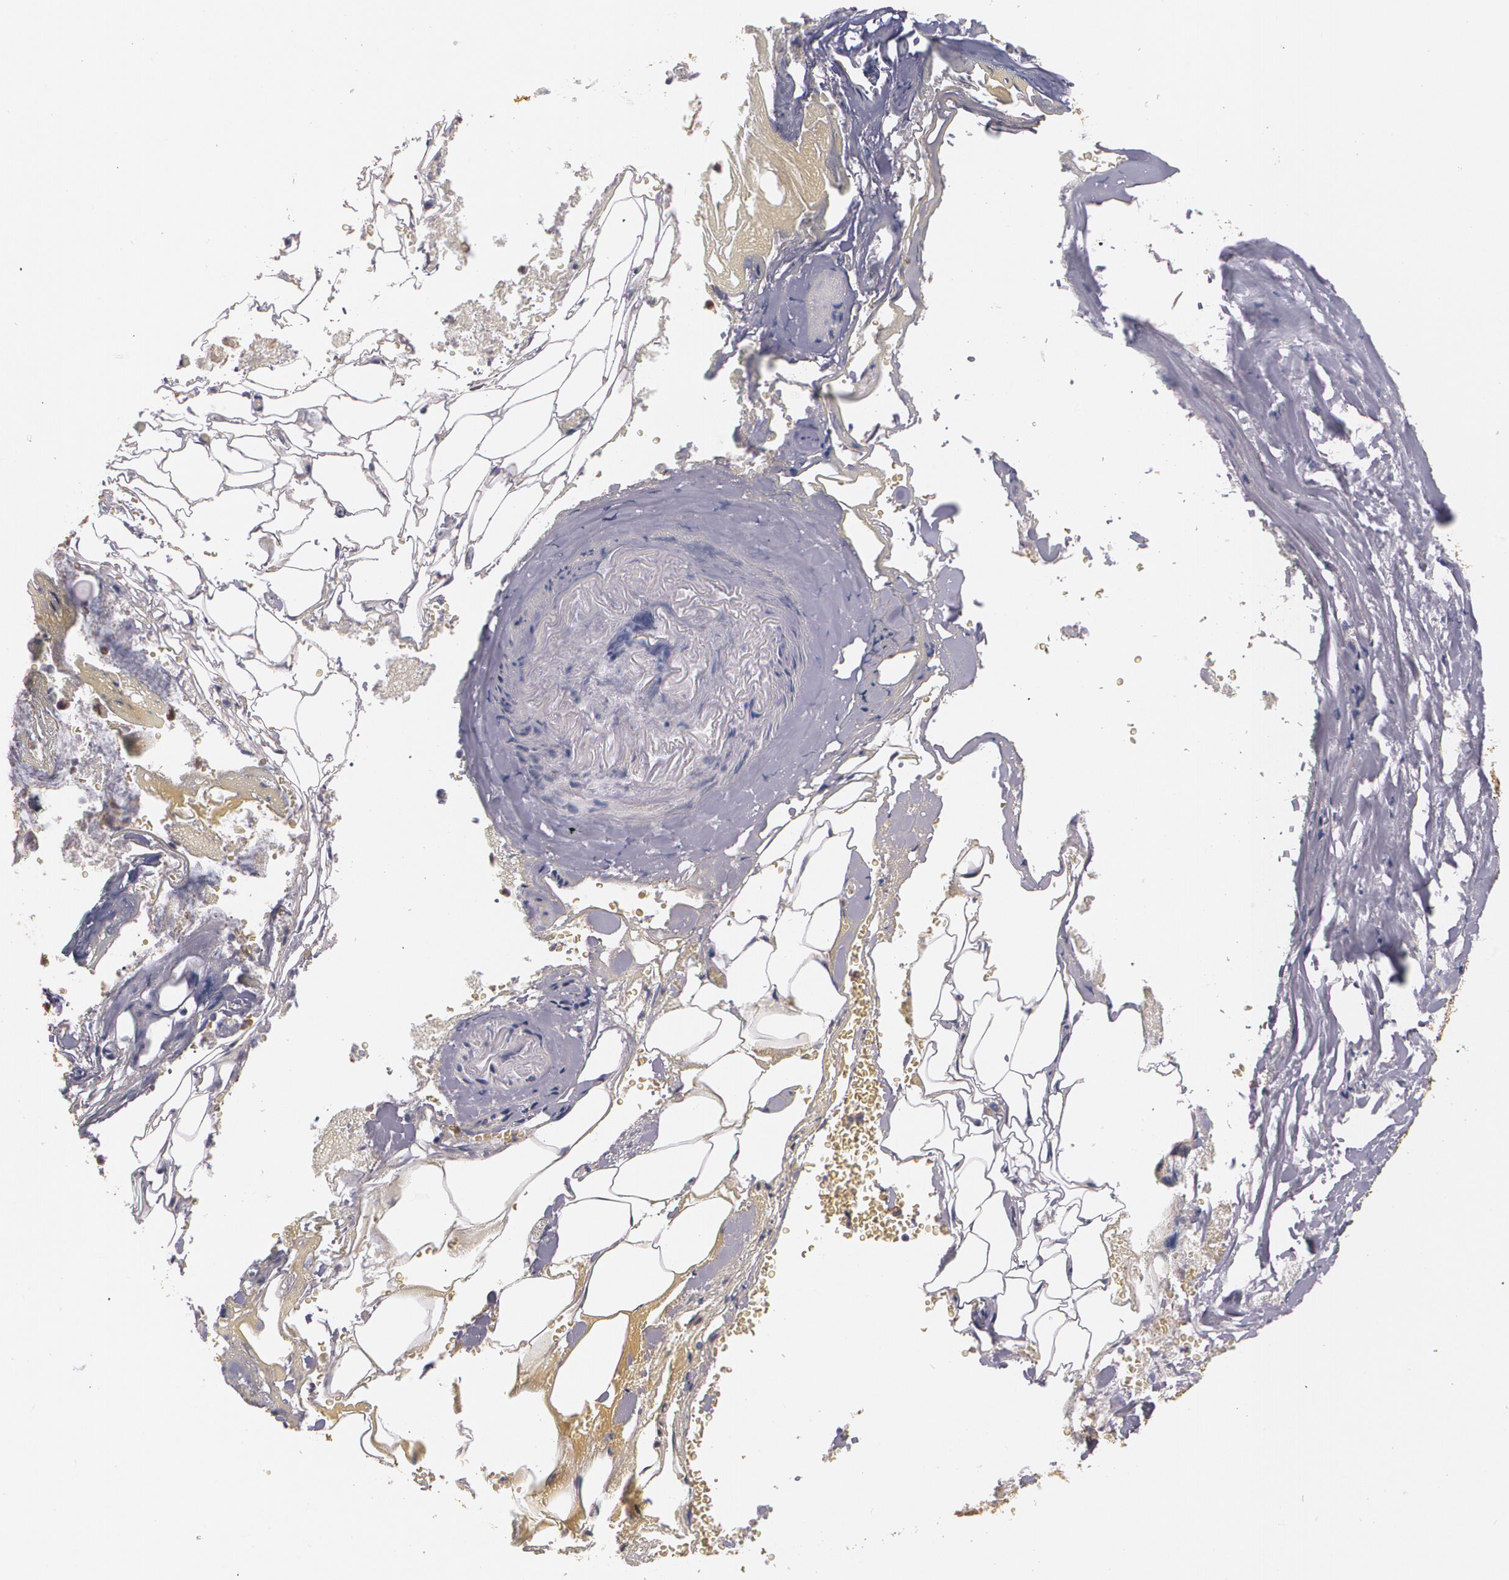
{"staining": {"intensity": "weak", "quantity": ">75%", "location": "cytoplasmic/membranous,nuclear"}, "tissue": "adrenal gland", "cell_type": "Glandular cells", "image_type": "normal", "snomed": [{"axis": "morphology", "description": "Normal tissue, NOS"}, {"axis": "topography", "description": "Adrenal gland"}], "caption": "The histopathology image reveals staining of normal adrenal gland, revealing weak cytoplasmic/membranous,nuclear protein expression (brown color) within glandular cells.", "gene": "ATF3", "patient": {"sex": "female", "age": 71}}